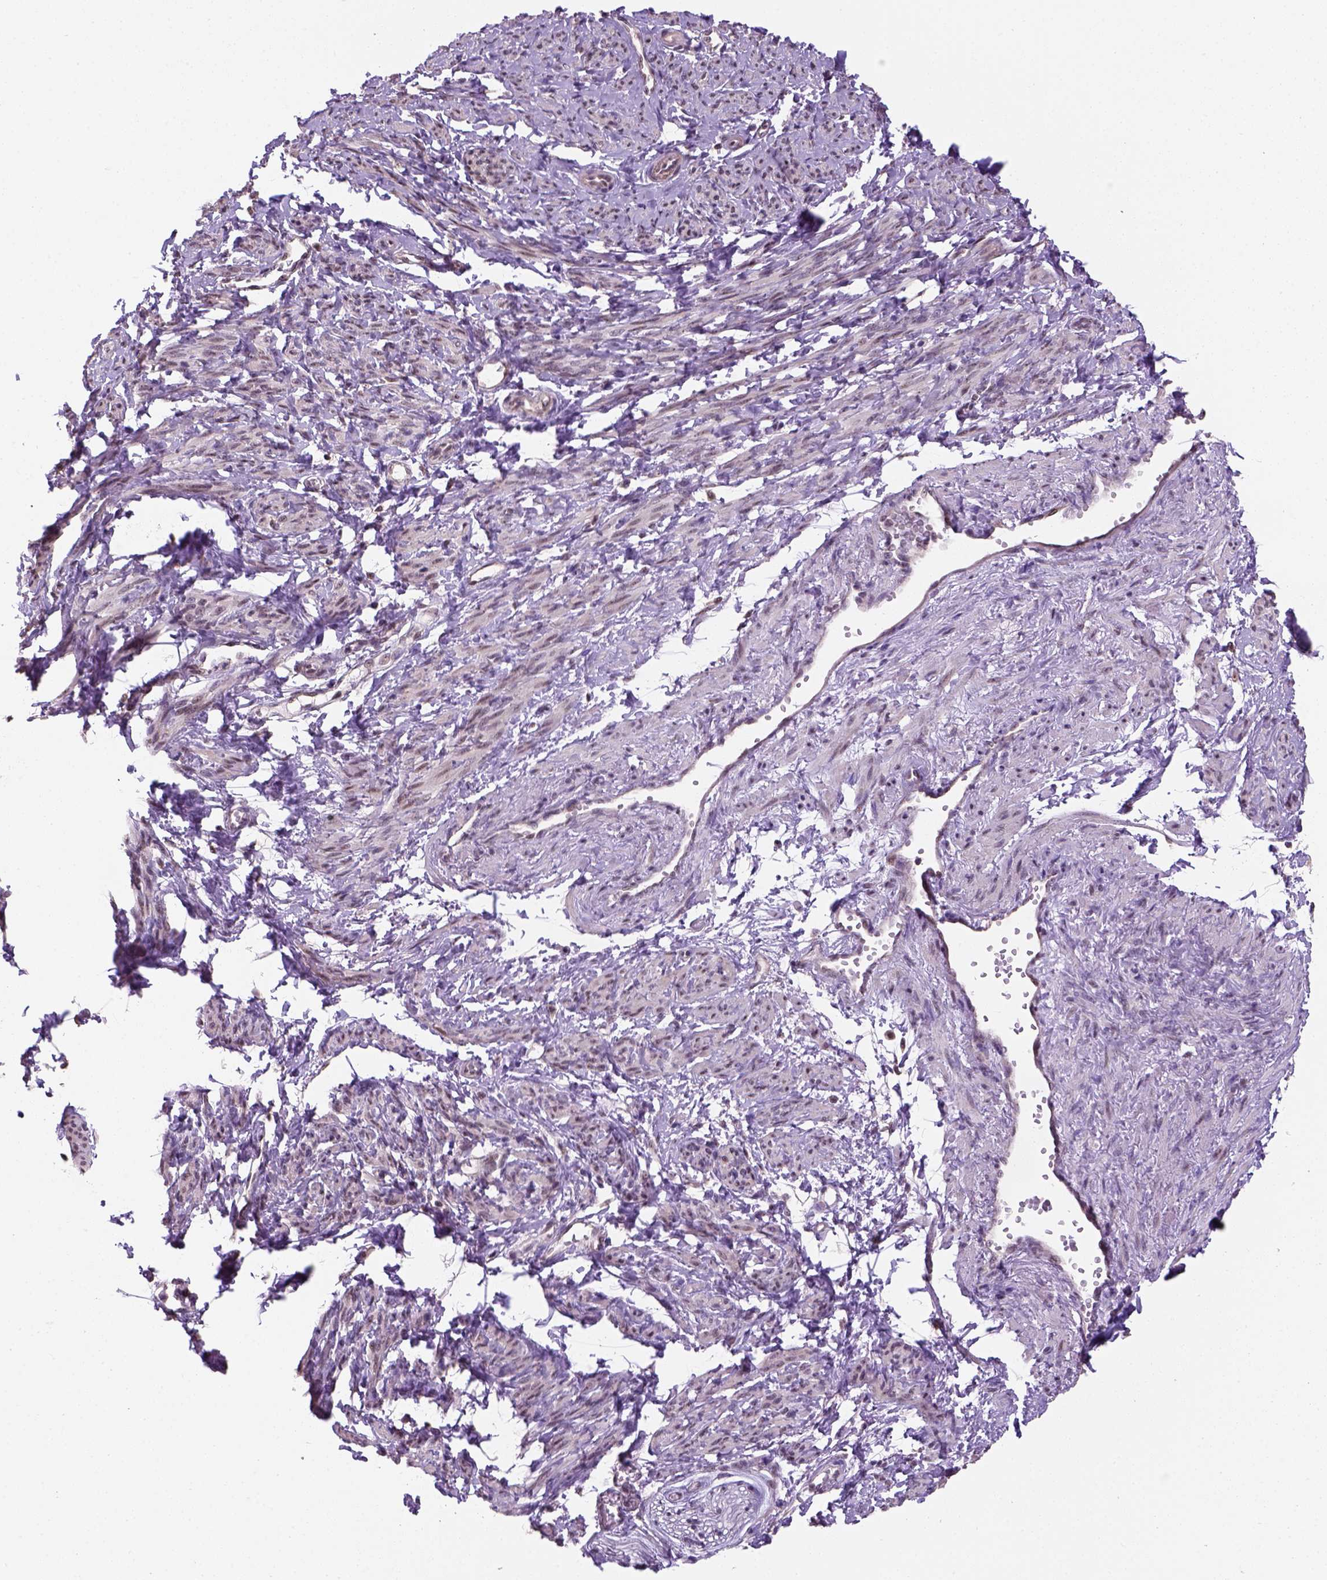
{"staining": {"intensity": "weak", "quantity": ">75%", "location": "nuclear"}, "tissue": "smooth muscle", "cell_type": "Smooth muscle cells", "image_type": "normal", "snomed": [{"axis": "morphology", "description": "Normal tissue, NOS"}, {"axis": "topography", "description": "Smooth muscle"}], "caption": "A brown stain highlights weak nuclear positivity of a protein in smooth muscle cells of benign human smooth muscle.", "gene": "DDX50", "patient": {"sex": "female", "age": 65}}